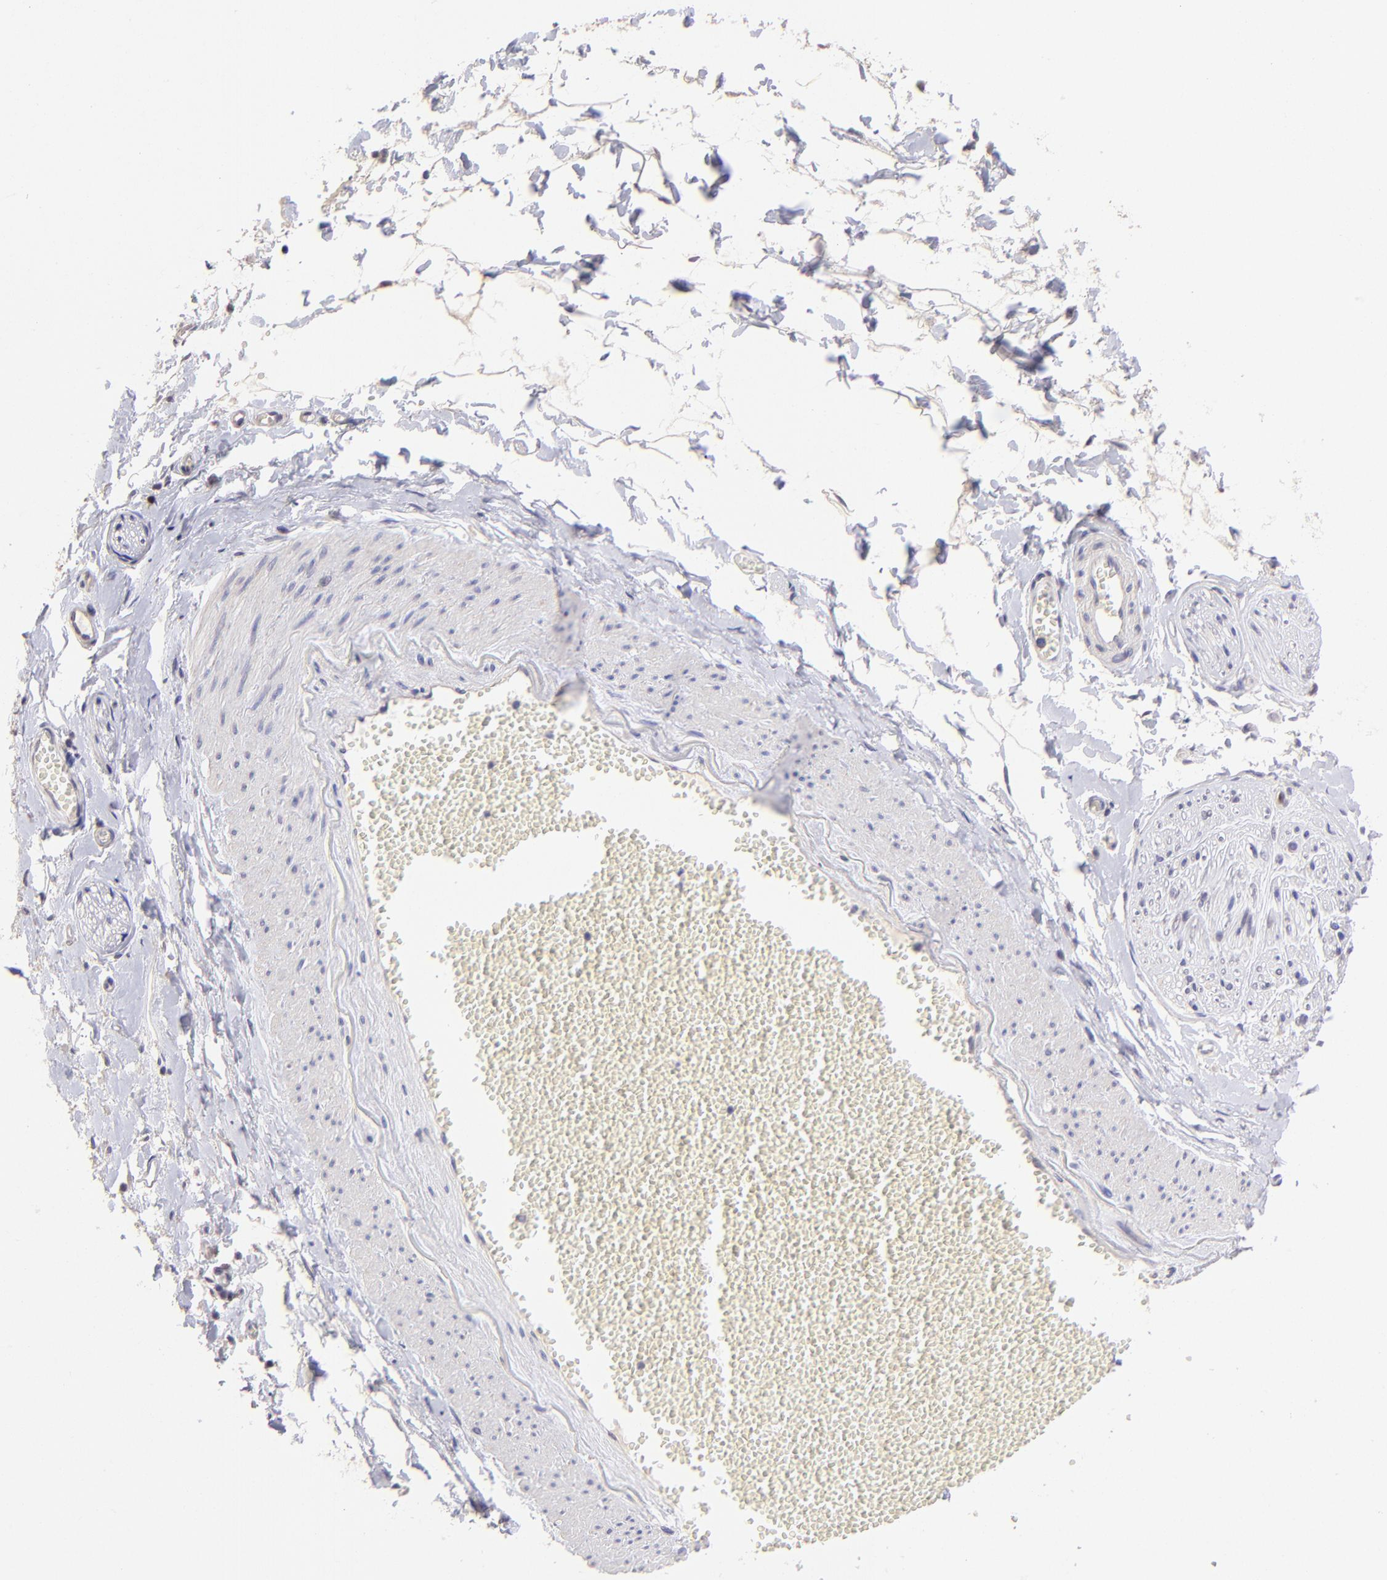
{"staining": {"intensity": "negative", "quantity": "none", "location": "none"}, "tissue": "adipose tissue", "cell_type": "Adipocytes", "image_type": "normal", "snomed": [{"axis": "morphology", "description": "Normal tissue, NOS"}, {"axis": "morphology", "description": "Inflammation, NOS"}, {"axis": "topography", "description": "Salivary gland"}, {"axis": "topography", "description": "Peripheral nerve tissue"}], "caption": "The immunohistochemistry photomicrograph has no significant positivity in adipocytes of adipose tissue. (Immunohistochemistry (ihc), brightfield microscopy, high magnification).", "gene": "DNMT1", "patient": {"sex": "female", "age": 75}}